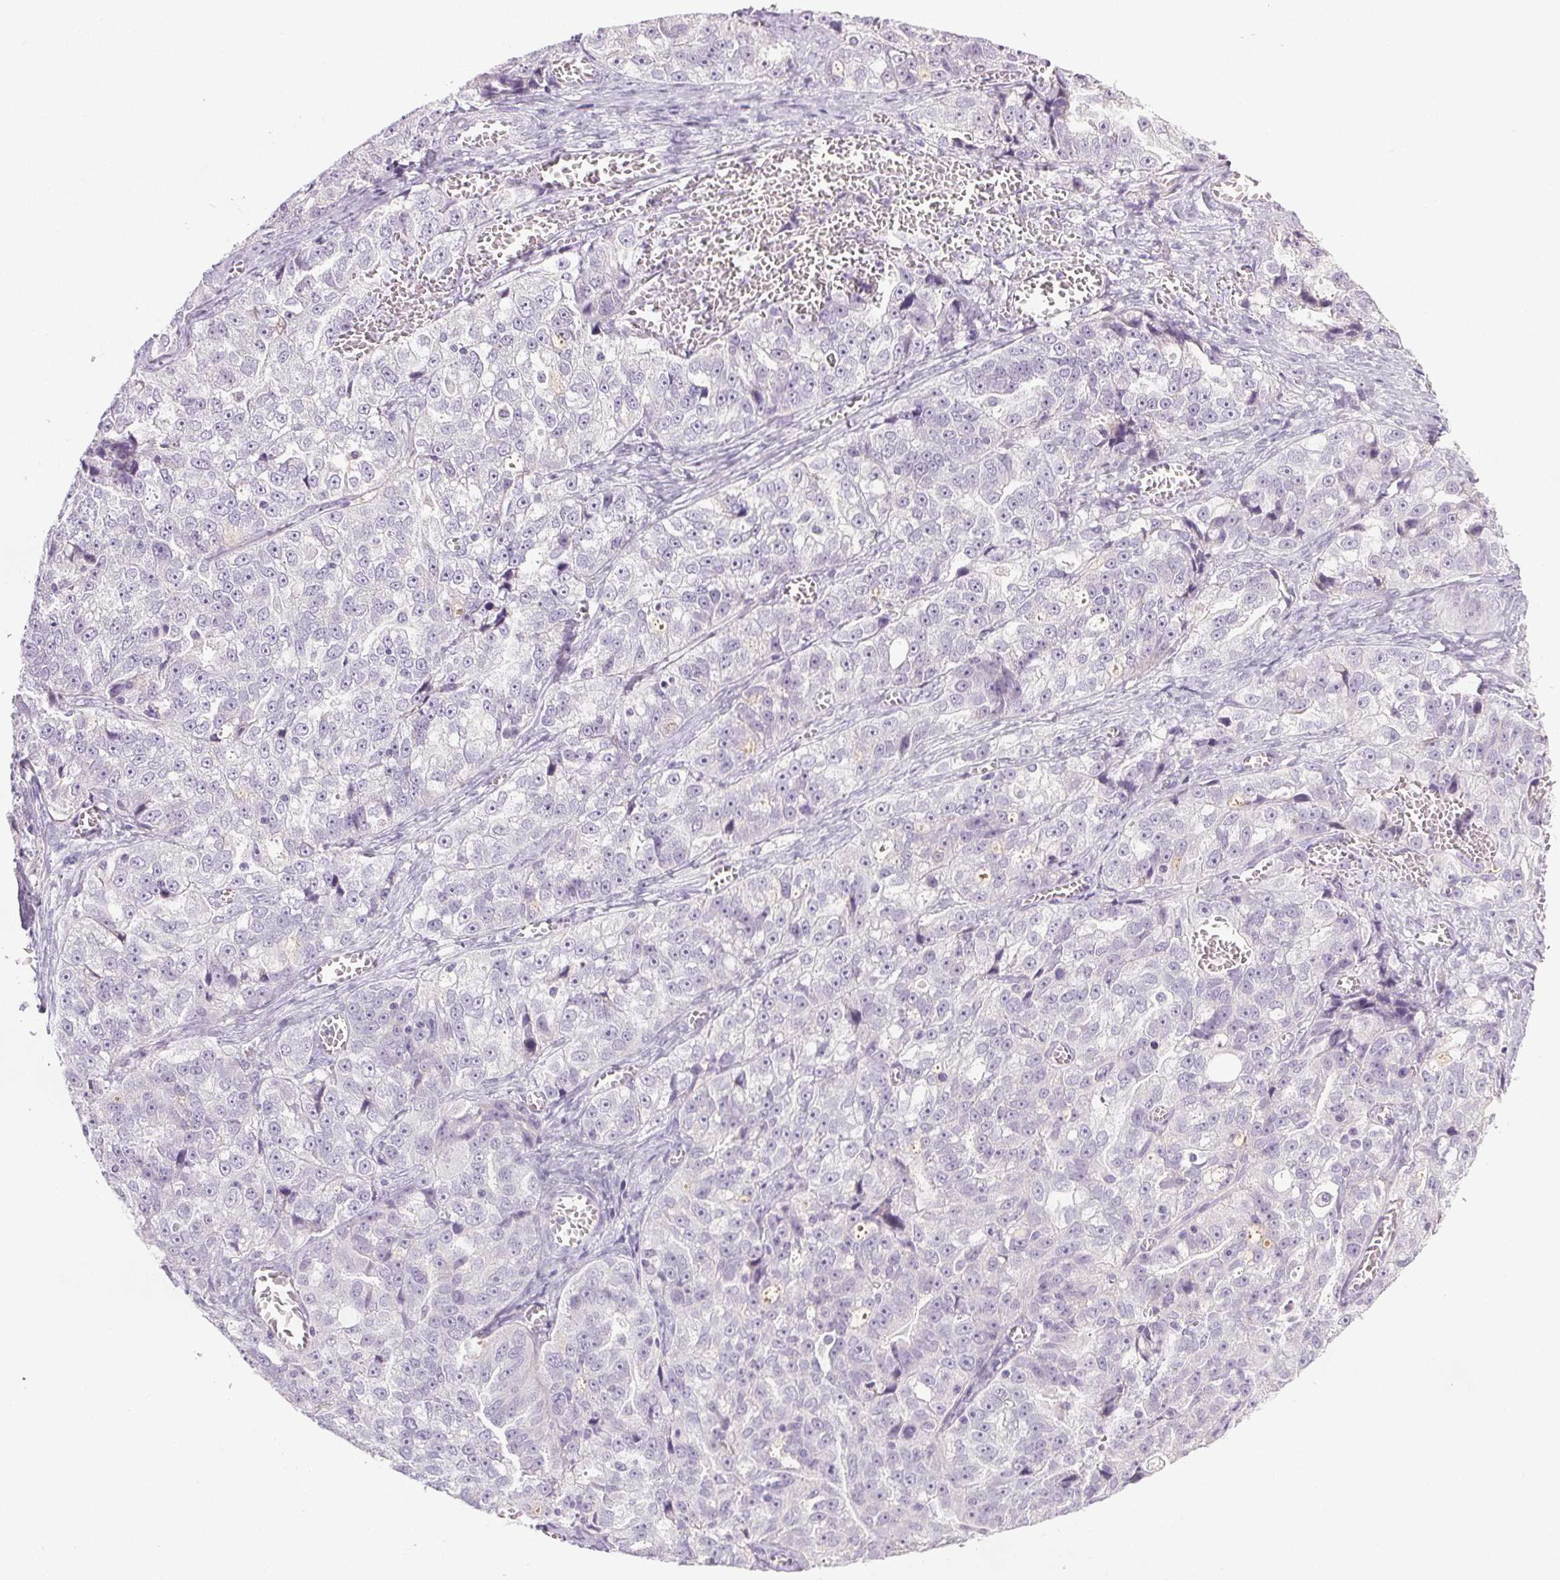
{"staining": {"intensity": "negative", "quantity": "none", "location": "none"}, "tissue": "ovarian cancer", "cell_type": "Tumor cells", "image_type": "cancer", "snomed": [{"axis": "morphology", "description": "Cystadenocarcinoma, serous, NOS"}, {"axis": "topography", "description": "Ovary"}], "caption": "Human ovarian serous cystadenocarcinoma stained for a protein using immunohistochemistry (IHC) reveals no positivity in tumor cells.", "gene": "COL7A1", "patient": {"sex": "female", "age": 51}}